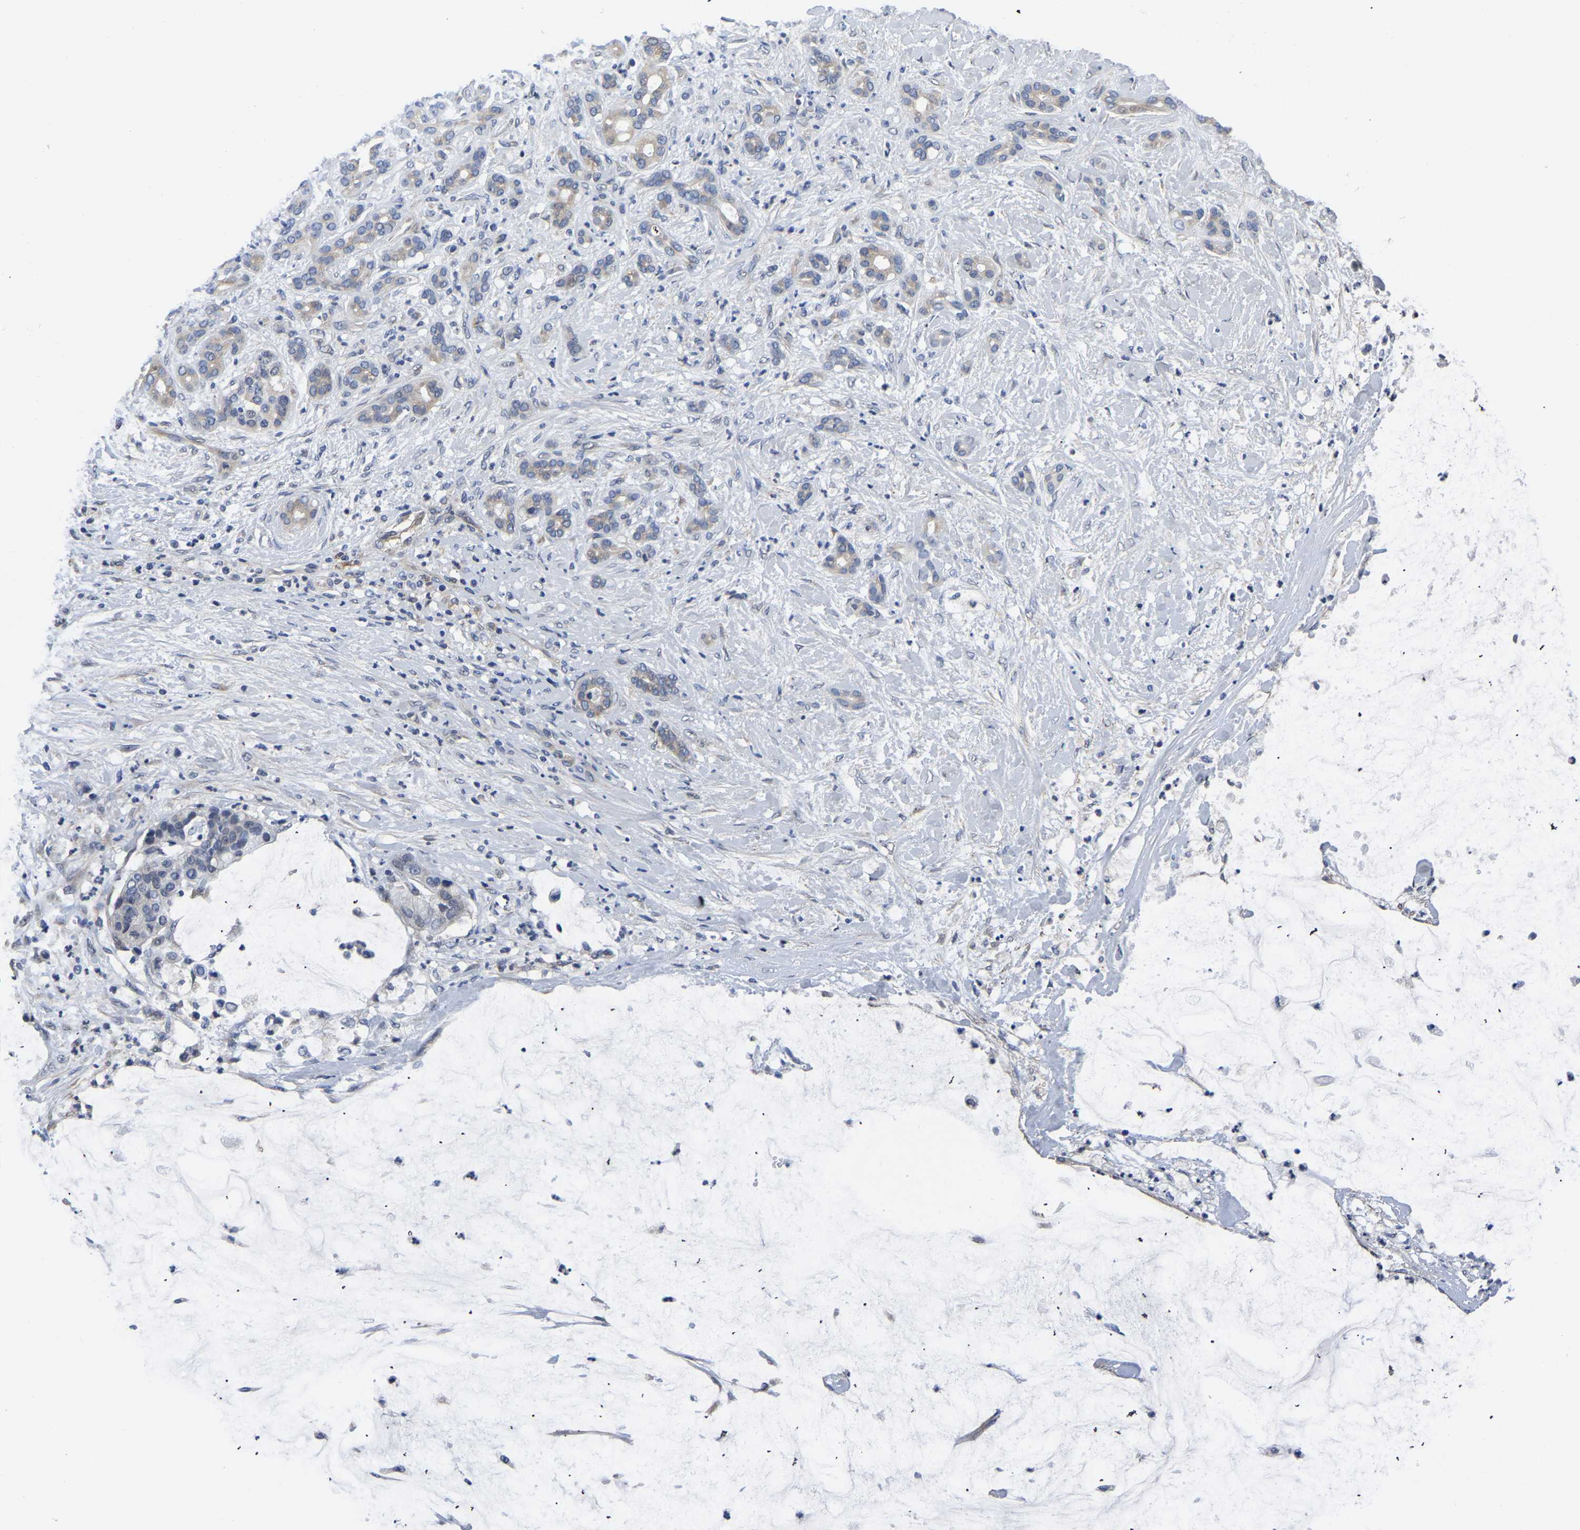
{"staining": {"intensity": "negative", "quantity": "none", "location": "none"}, "tissue": "pancreatic cancer", "cell_type": "Tumor cells", "image_type": "cancer", "snomed": [{"axis": "morphology", "description": "Adenocarcinoma, NOS"}, {"axis": "topography", "description": "Pancreas"}], "caption": "Tumor cells are negative for protein expression in human adenocarcinoma (pancreatic).", "gene": "PDLIM7", "patient": {"sex": "male", "age": 41}}